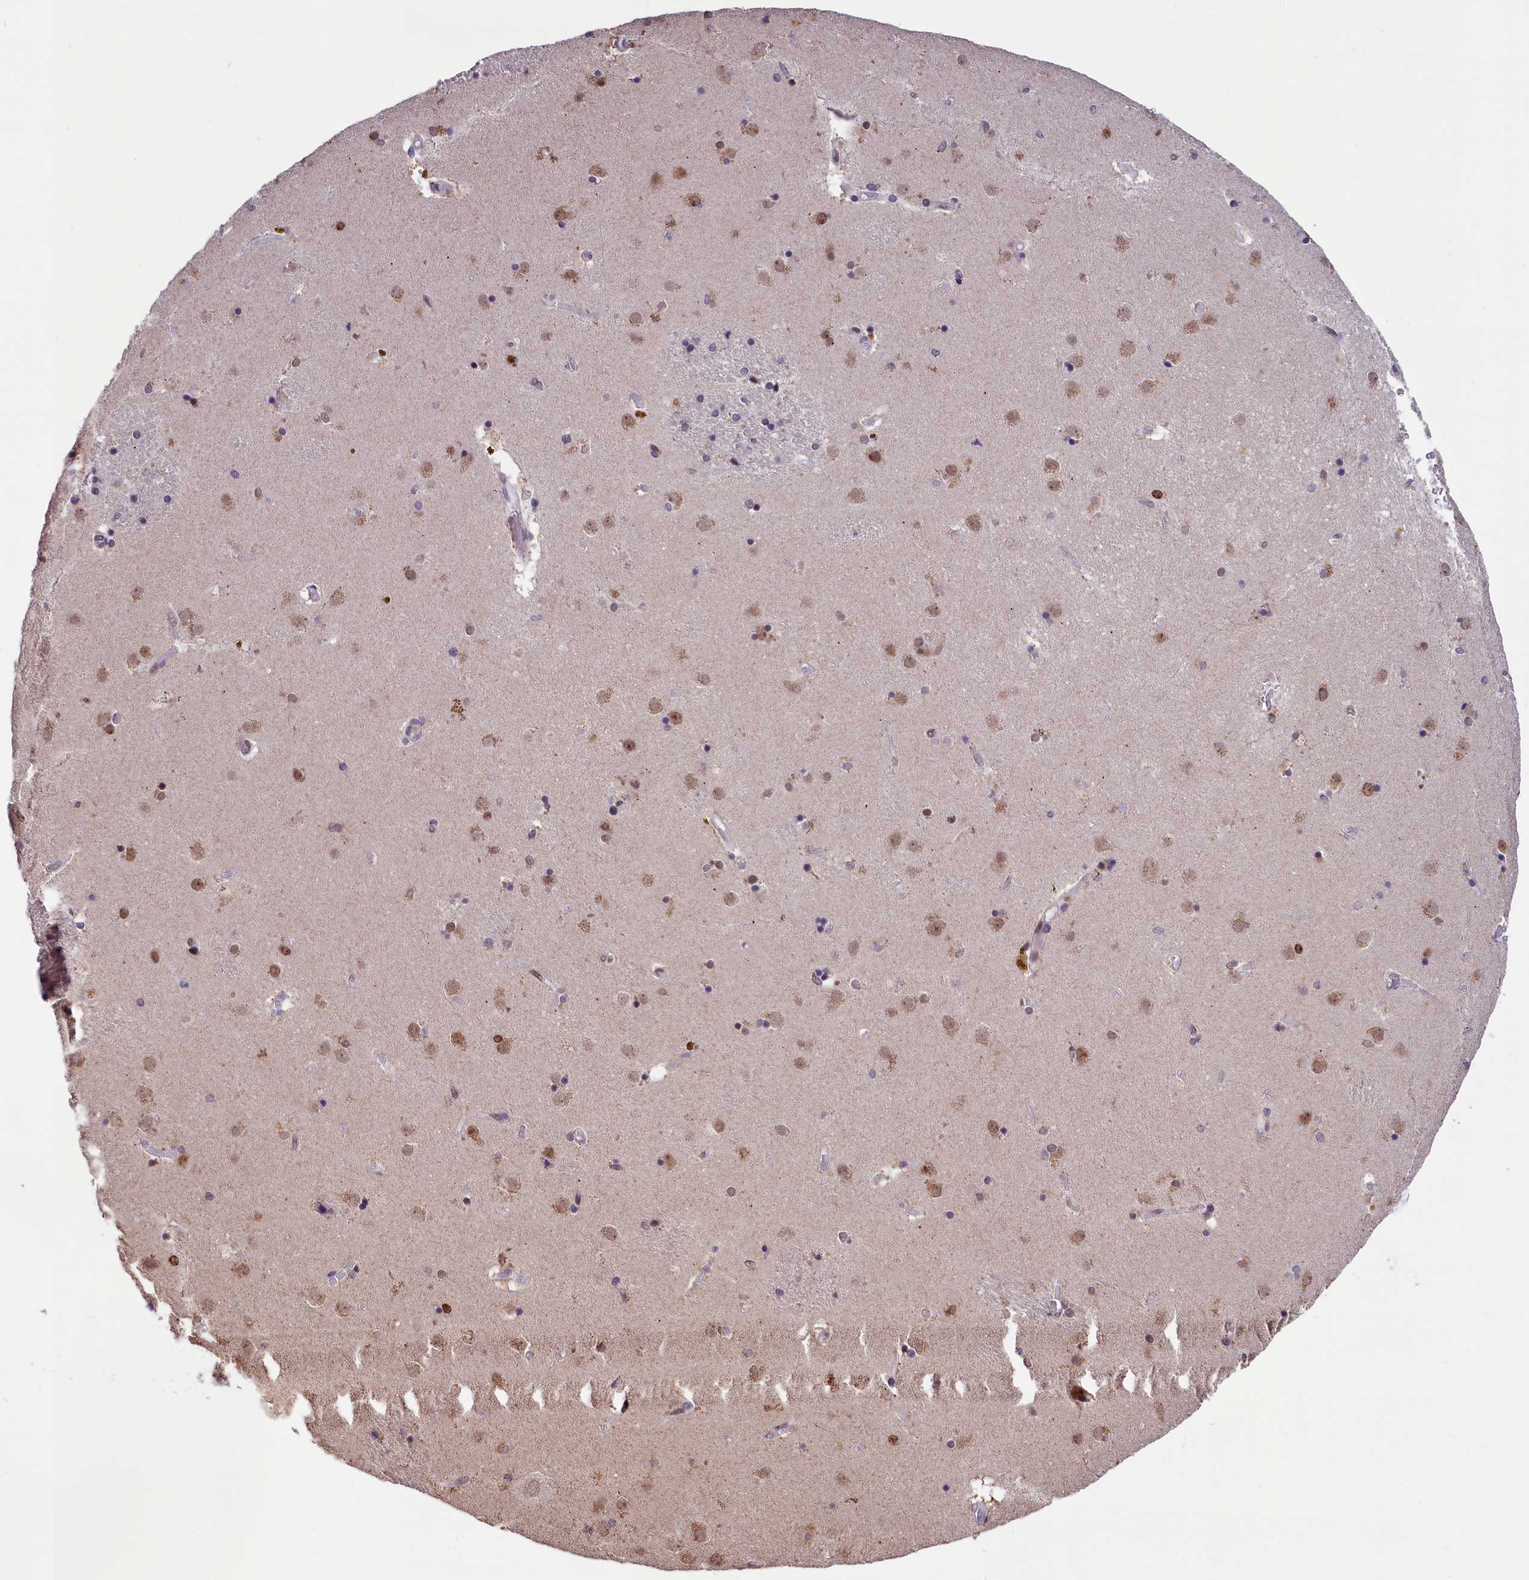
{"staining": {"intensity": "negative", "quantity": "none", "location": "none"}, "tissue": "caudate", "cell_type": "Glial cells", "image_type": "normal", "snomed": [{"axis": "morphology", "description": "Normal tissue, NOS"}, {"axis": "topography", "description": "Lateral ventricle wall"}], "caption": "The immunohistochemistry histopathology image has no significant positivity in glial cells of caudate.", "gene": "CDYL2", "patient": {"sex": "male", "age": 70}}